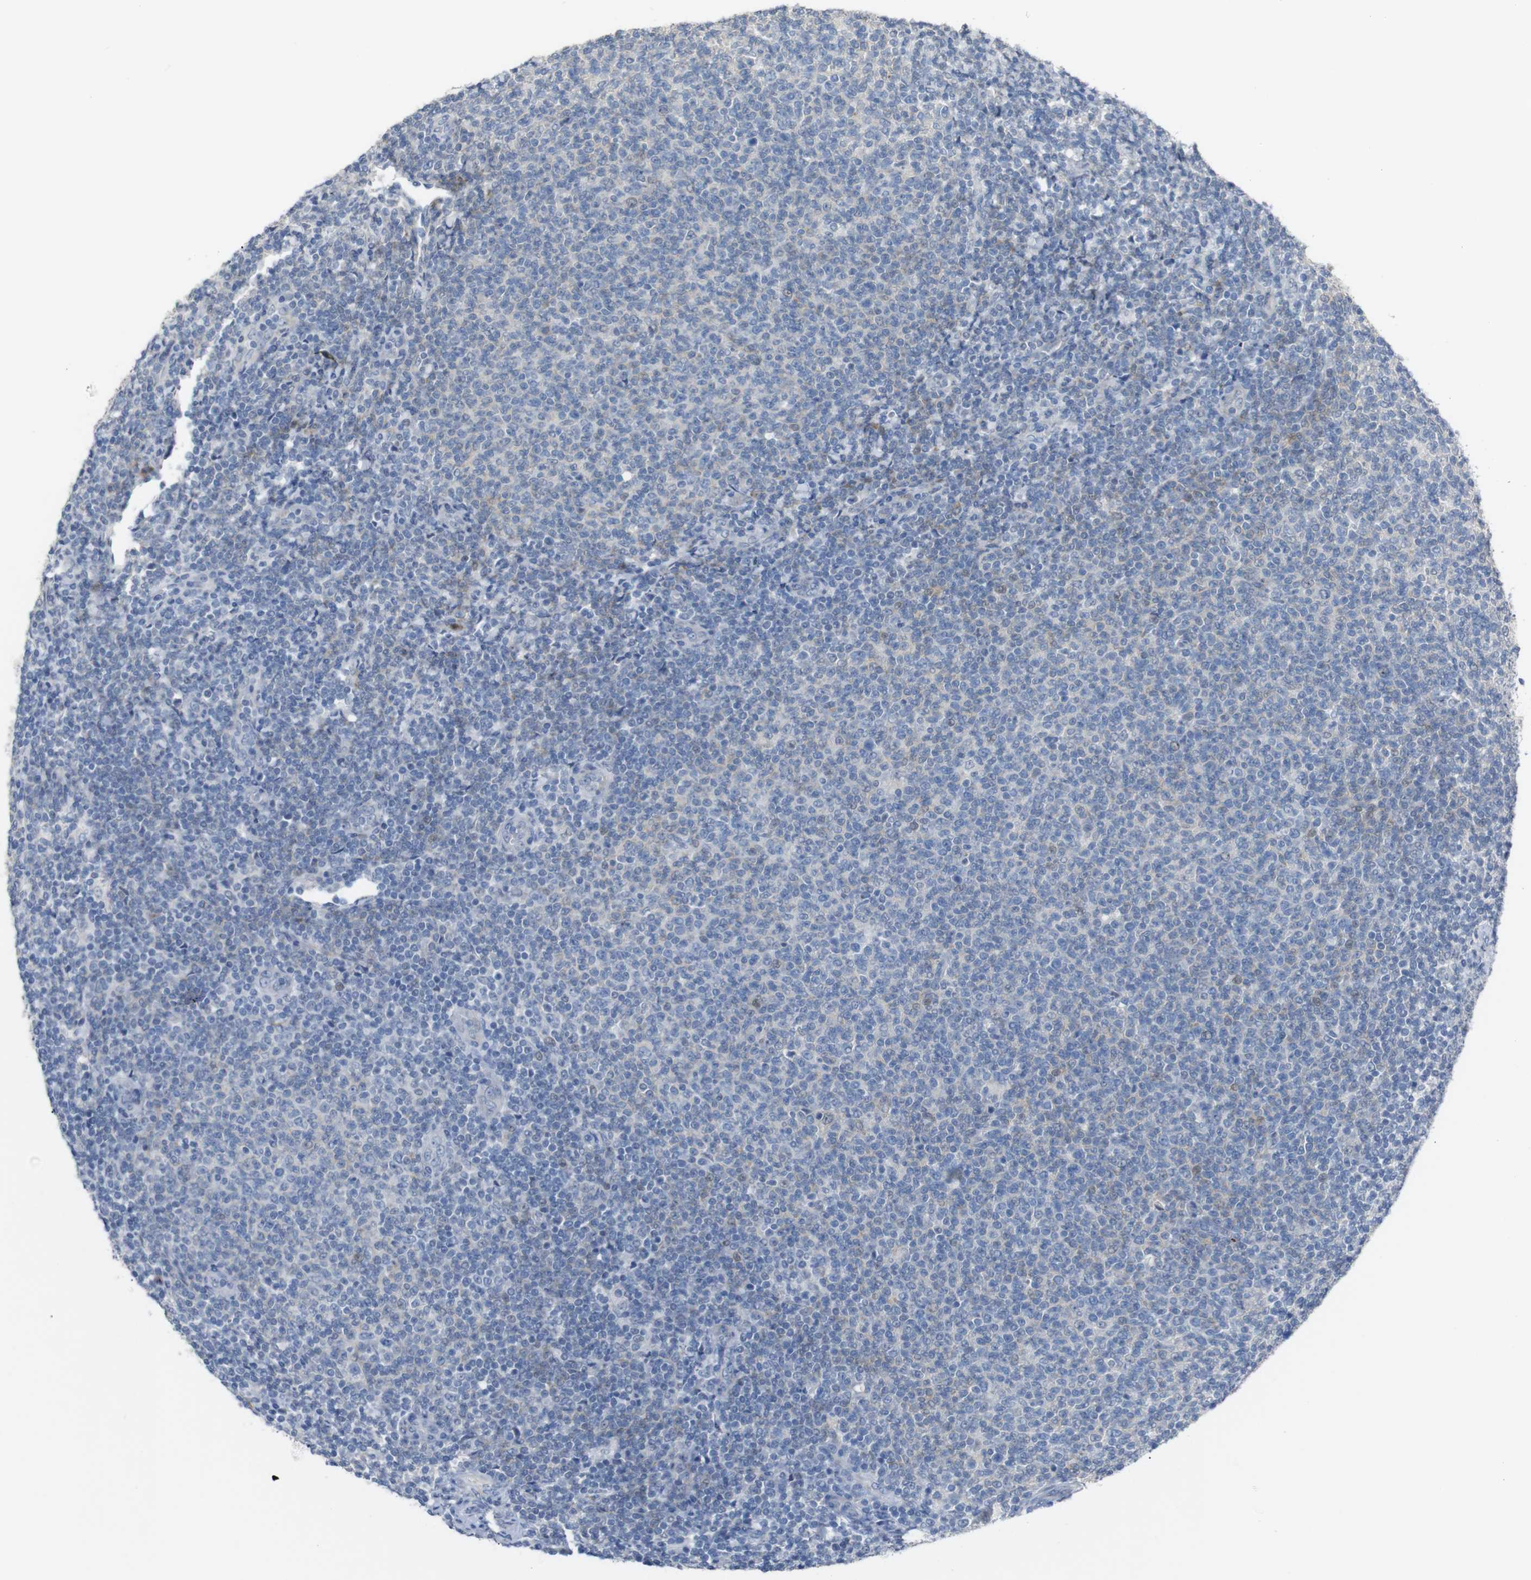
{"staining": {"intensity": "negative", "quantity": "none", "location": "none"}, "tissue": "lymphoma", "cell_type": "Tumor cells", "image_type": "cancer", "snomed": [{"axis": "morphology", "description": "Malignant lymphoma, non-Hodgkin's type, Low grade"}, {"axis": "topography", "description": "Lymph node"}], "caption": "This image is of malignant lymphoma, non-Hodgkin's type (low-grade) stained with immunohistochemistry to label a protein in brown with the nuclei are counter-stained blue. There is no staining in tumor cells.", "gene": "CHRM5", "patient": {"sex": "male", "age": 66}}